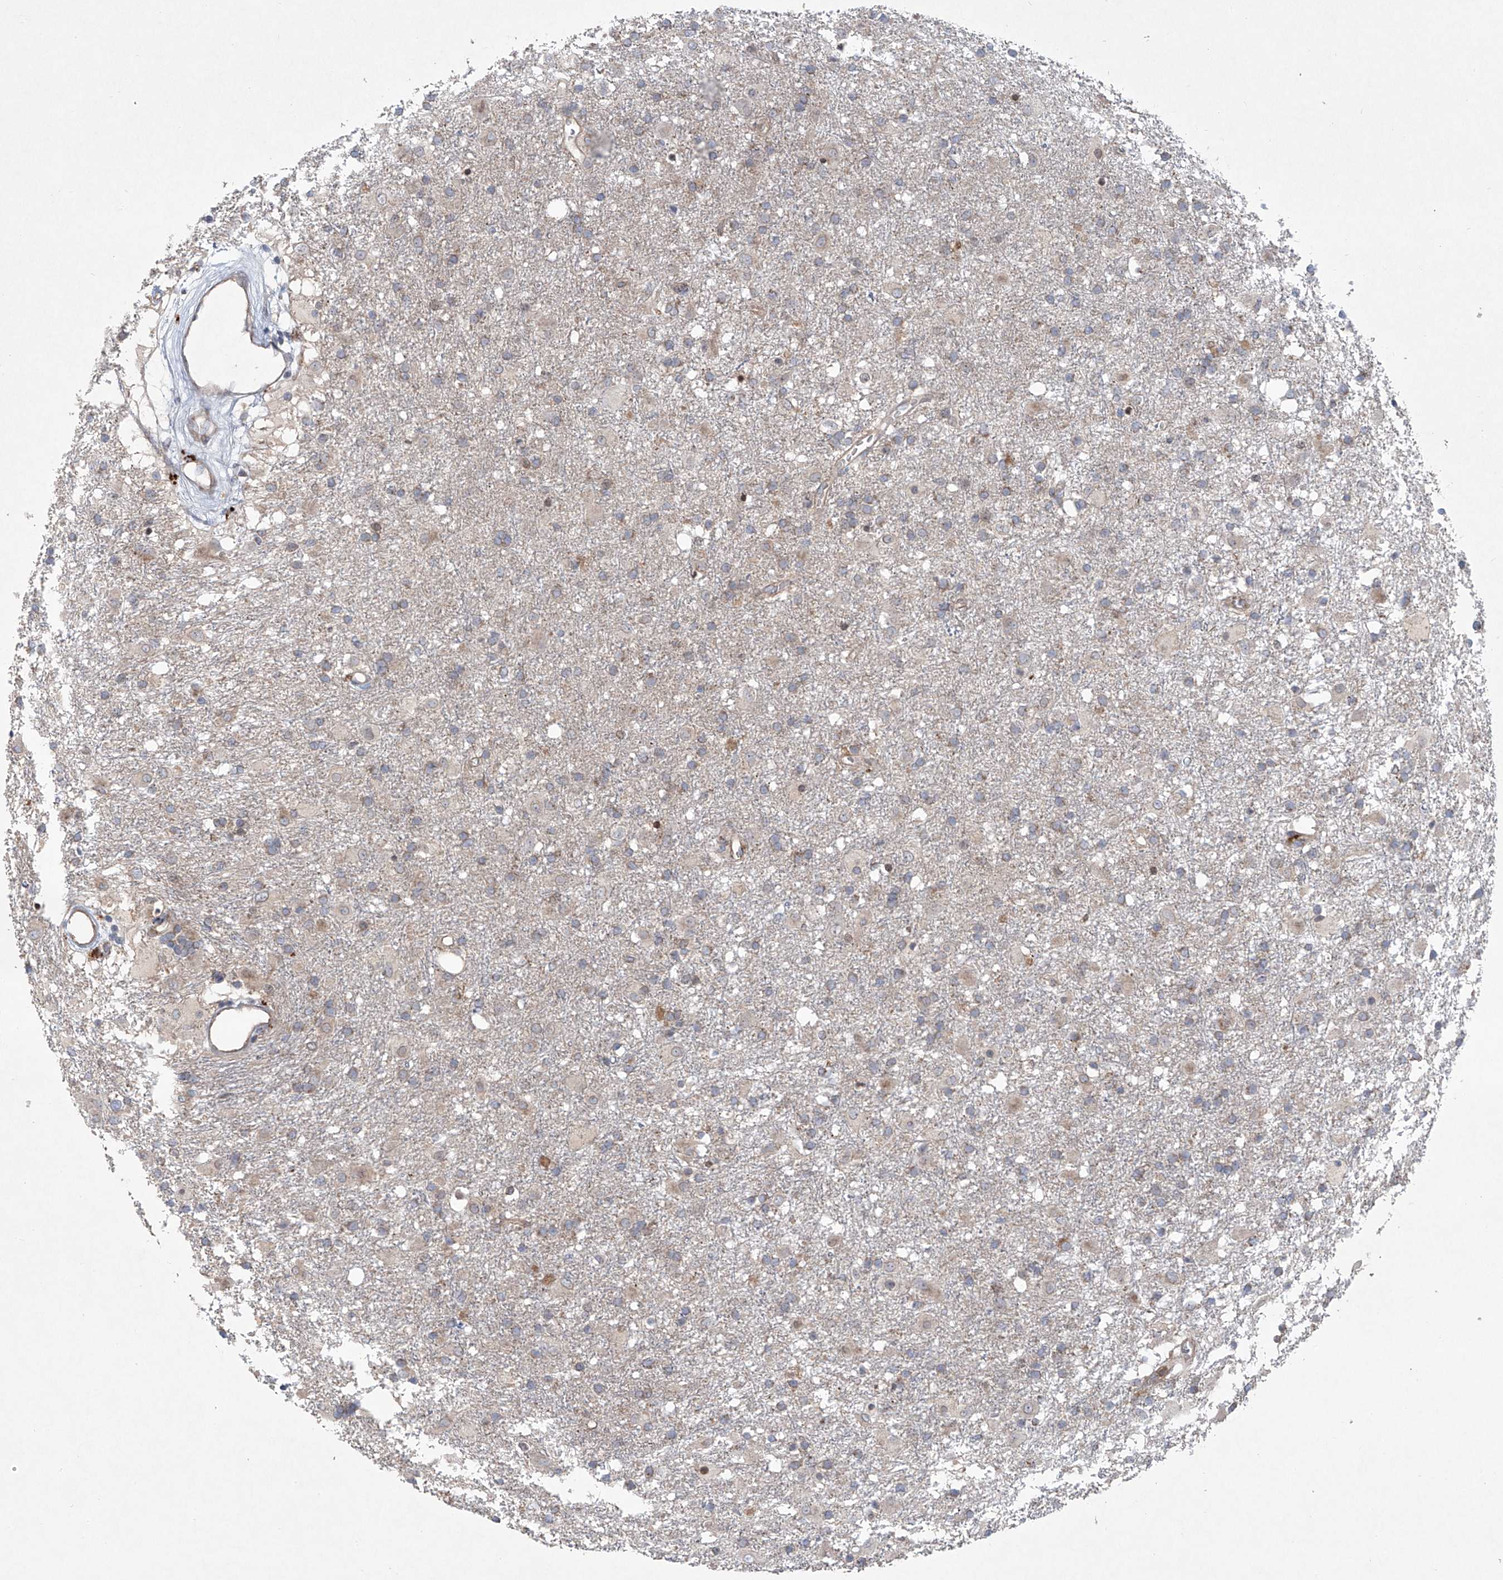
{"staining": {"intensity": "weak", "quantity": "<25%", "location": "cytoplasmic/membranous"}, "tissue": "glioma", "cell_type": "Tumor cells", "image_type": "cancer", "snomed": [{"axis": "morphology", "description": "Glioma, malignant, Low grade"}, {"axis": "topography", "description": "Brain"}], "caption": "DAB (3,3'-diaminobenzidine) immunohistochemical staining of human malignant low-grade glioma demonstrates no significant staining in tumor cells.", "gene": "KLC4", "patient": {"sex": "male", "age": 65}}